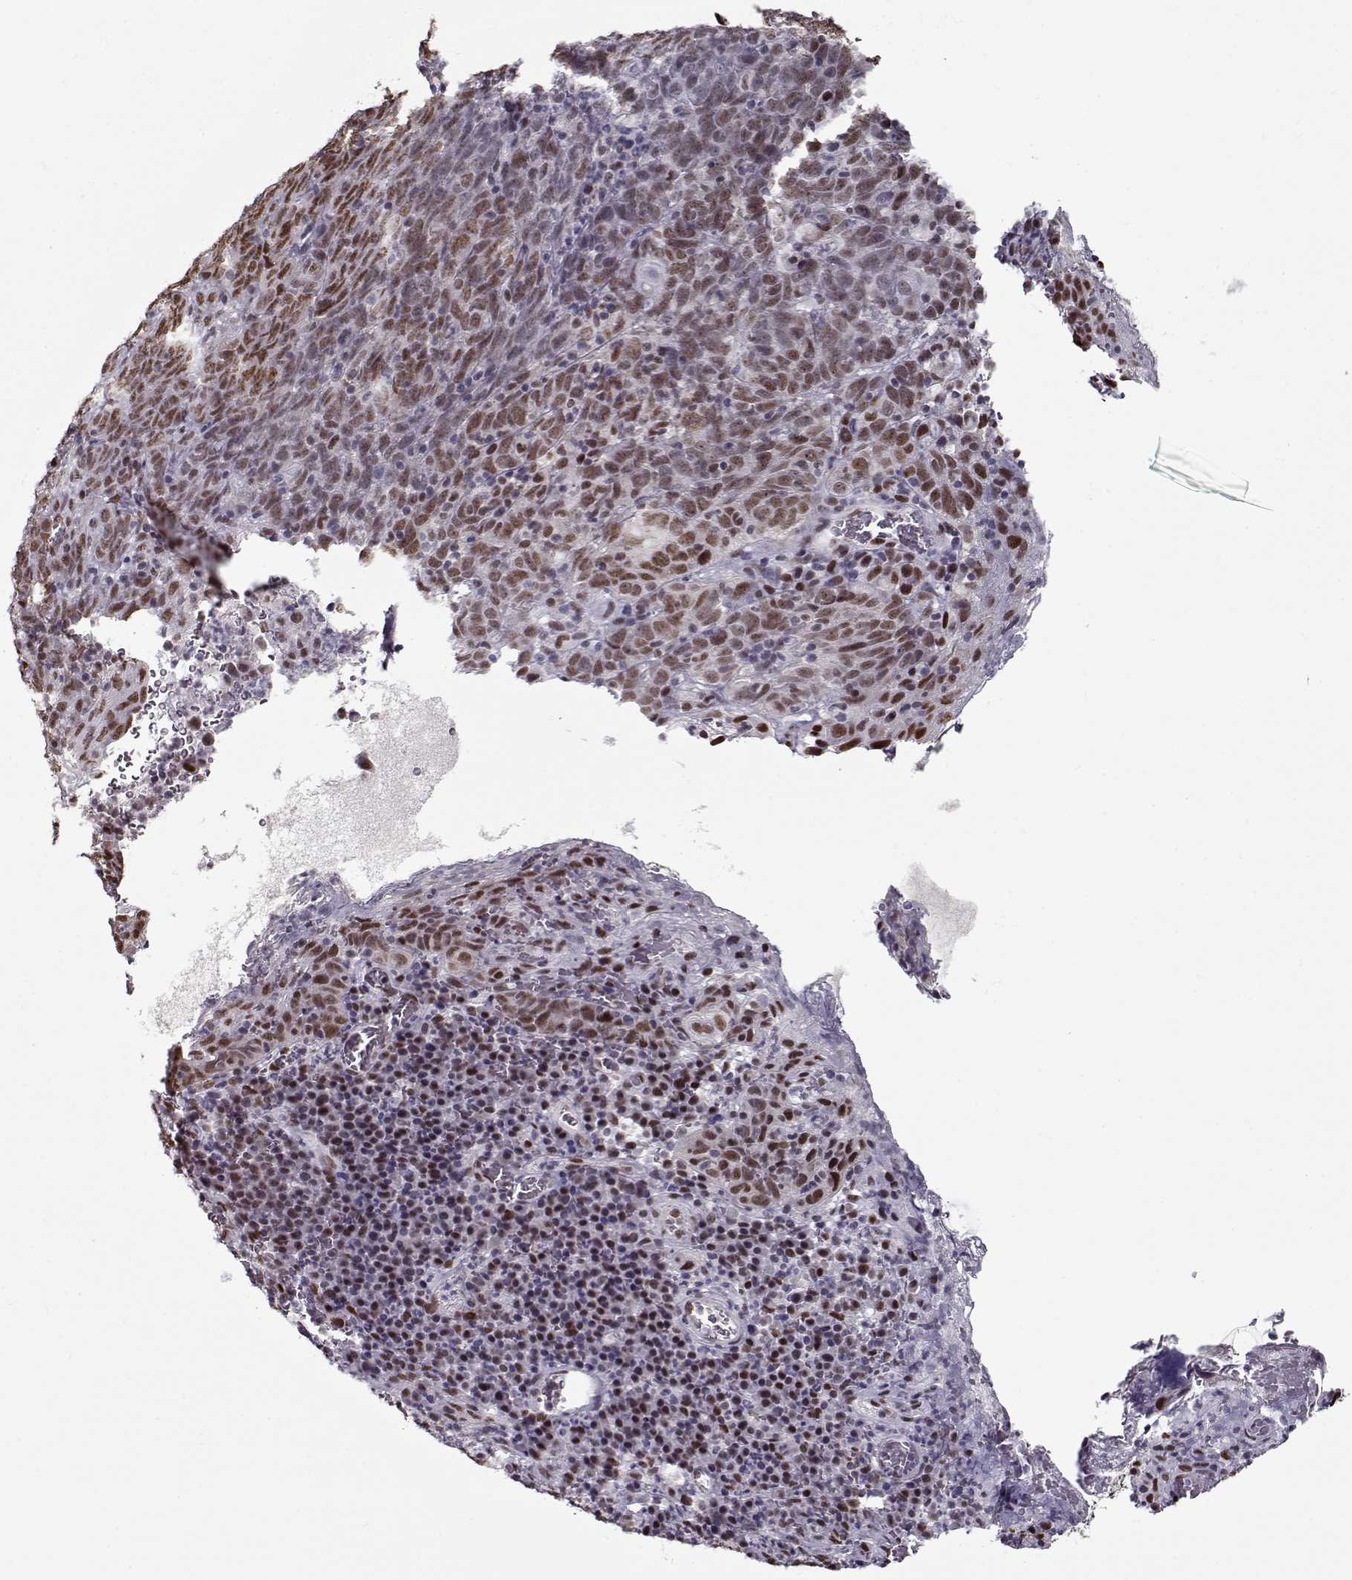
{"staining": {"intensity": "moderate", "quantity": ">75%", "location": "nuclear"}, "tissue": "skin cancer", "cell_type": "Tumor cells", "image_type": "cancer", "snomed": [{"axis": "morphology", "description": "Squamous cell carcinoma, NOS"}, {"axis": "topography", "description": "Skin"}, {"axis": "topography", "description": "Anal"}], "caption": "IHC staining of skin cancer, which reveals medium levels of moderate nuclear expression in approximately >75% of tumor cells indicating moderate nuclear protein staining. The staining was performed using DAB (brown) for protein detection and nuclei were counterstained in hematoxylin (blue).", "gene": "PRMT8", "patient": {"sex": "female", "age": 51}}